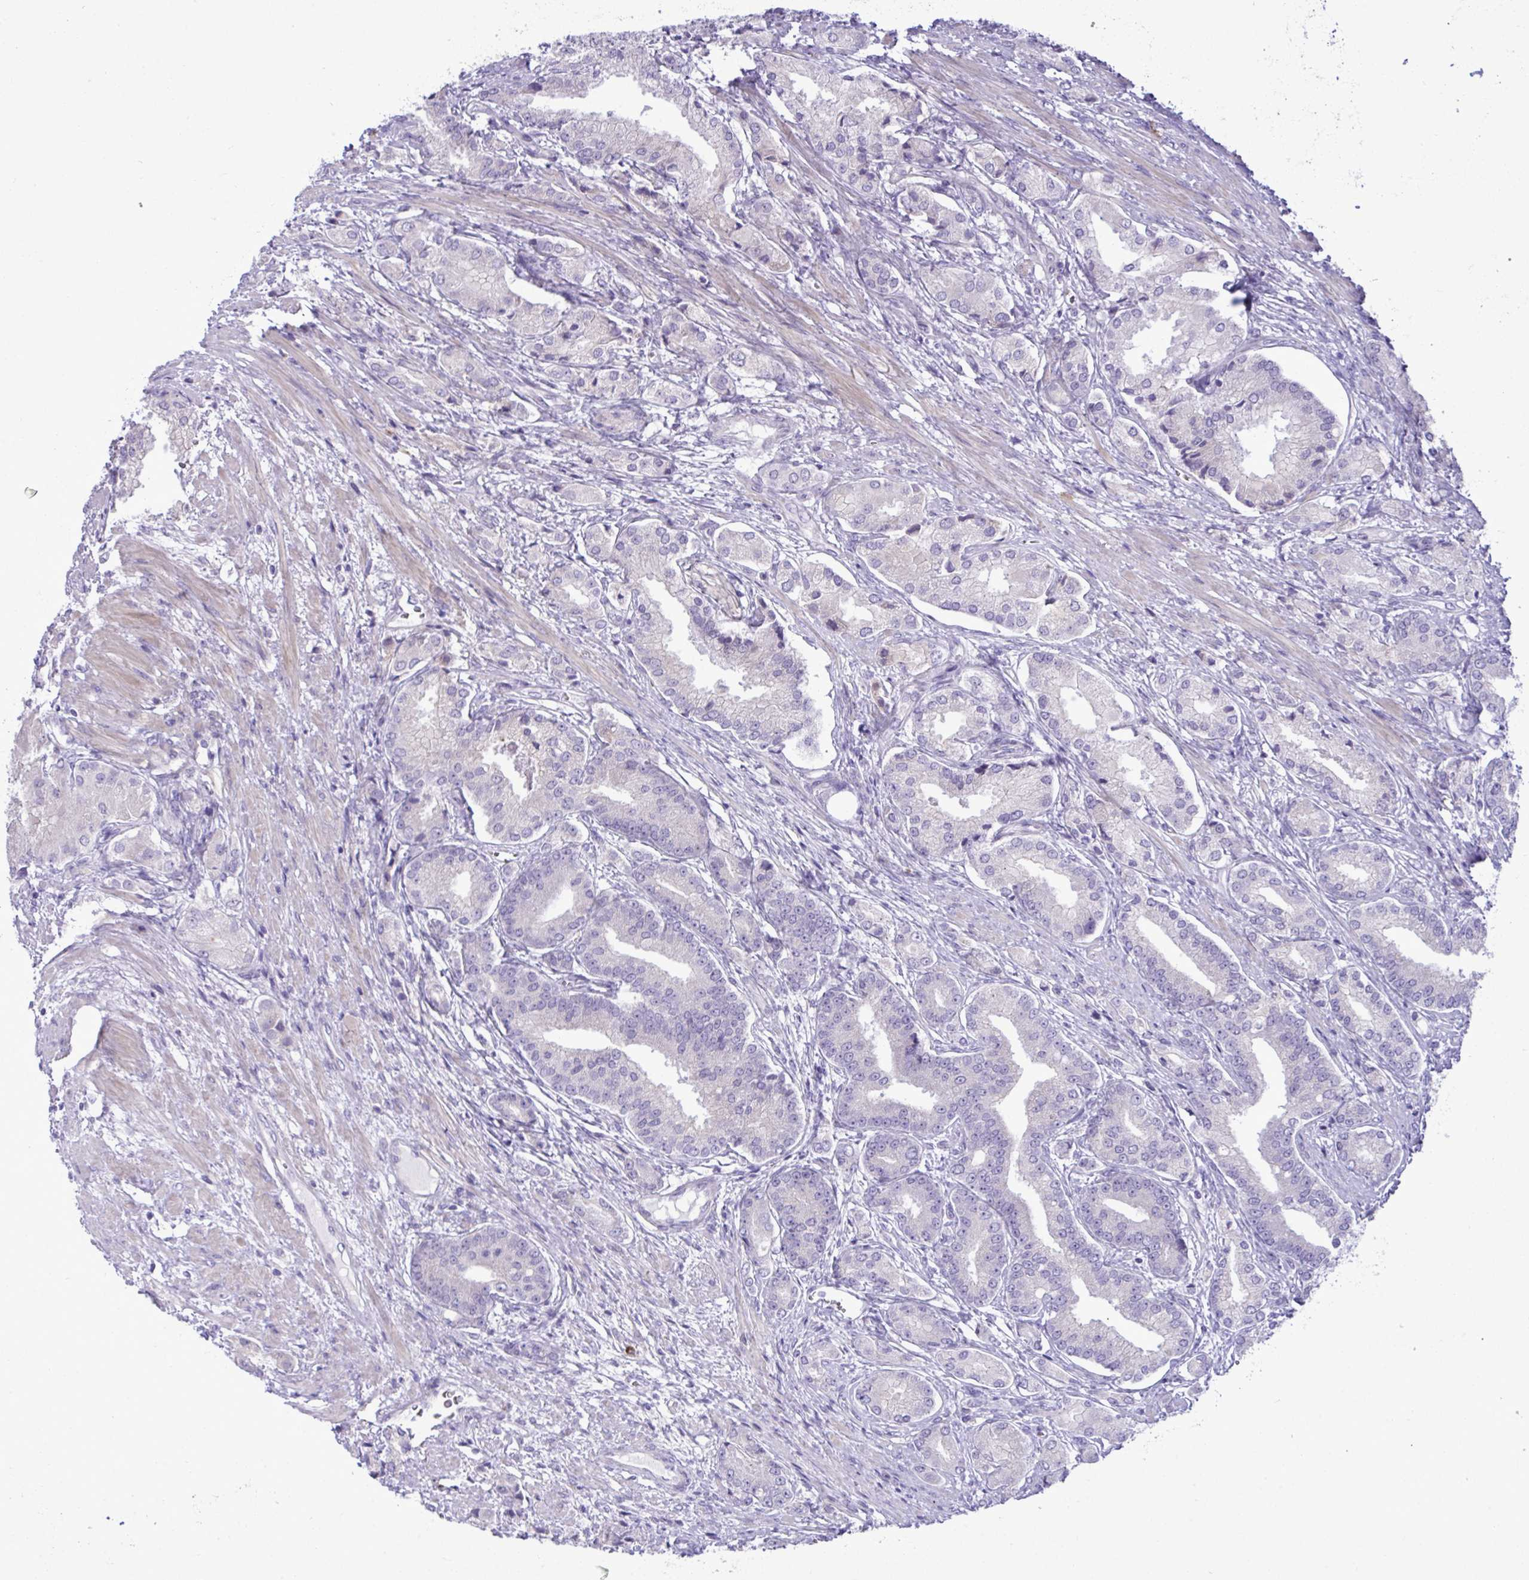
{"staining": {"intensity": "negative", "quantity": "none", "location": "none"}, "tissue": "prostate cancer", "cell_type": "Tumor cells", "image_type": "cancer", "snomed": [{"axis": "morphology", "description": "Adenocarcinoma, High grade"}, {"axis": "topography", "description": "Prostate and seminal vesicle, NOS"}], "caption": "The photomicrograph shows no staining of tumor cells in prostate high-grade adenocarcinoma. (DAB immunohistochemistry with hematoxylin counter stain).", "gene": "SPAG1", "patient": {"sex": "male", "age": 61}}